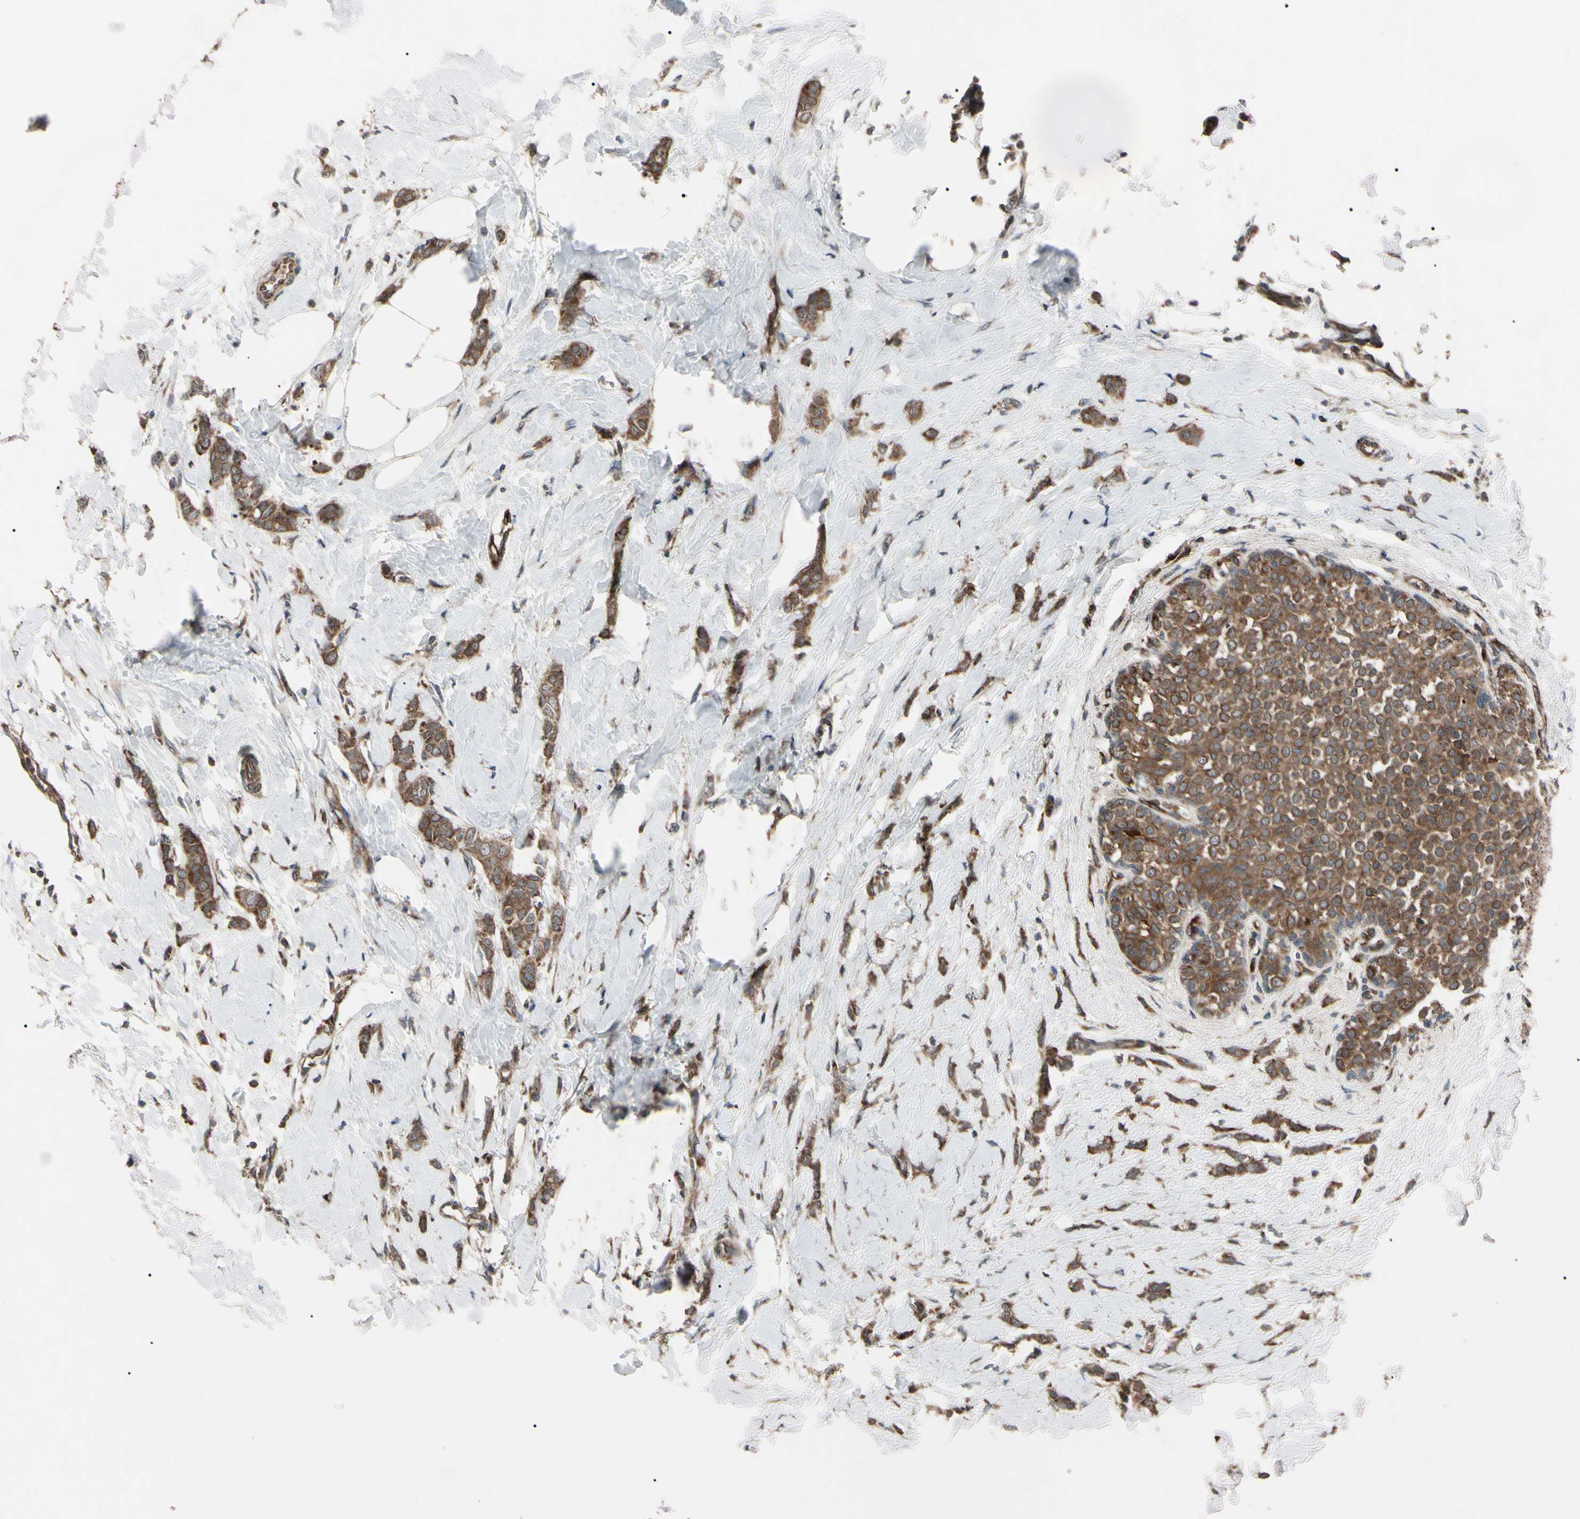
{"staining": {"intensity": "strong", "quantity": ">75%", "location": "cytoplasmic/membranous"}, "tissue": "breast cancer", "cell_type": "Tumor cells", "image_type": "cancer", "snomed": [{"axis": "morphology", "description": "Lobular carcinoma, in situ"}, {"axis": "morphology", "description": "Lobular carcinoma"}, {"axis": "topography", "description": "Breast"}], "caption": "IHC (DAB (3,3'-diaminobenzidine)) staining of breast lobular carcinoma in situ demonstrates strong cytoplasmic/membranous protein staining in approximately >75% of tumor cells.", "gene": "GUCY1B1", "patient": {"sex": "female", "age": 41}}